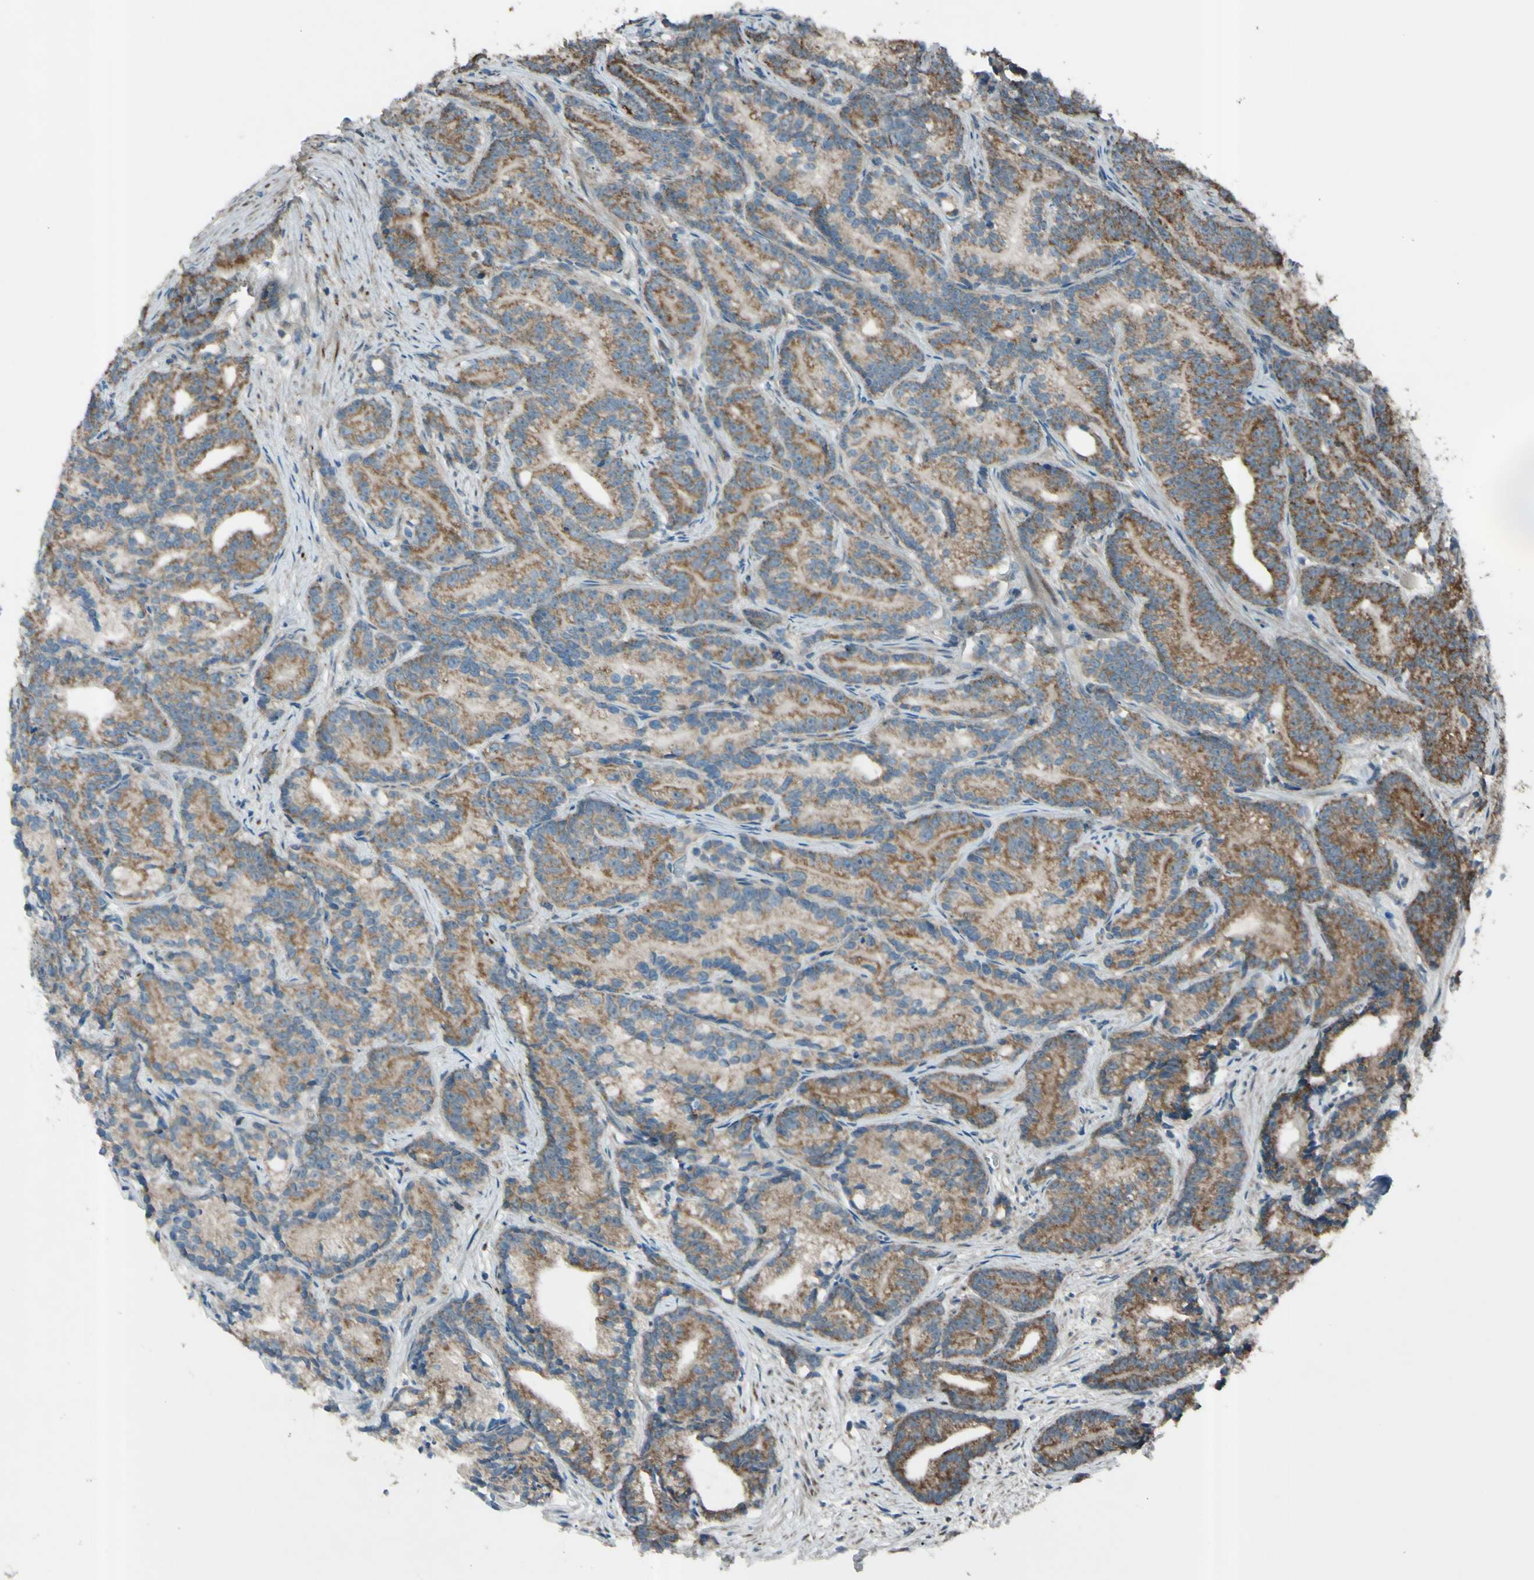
{"staining": {"intensity": "moderate", "quantity": "25%-75%", "location": "cytoplasmic/membranous"}, "tissue": "prostate cancer", "cell_type": "Tumor cells", "image_type": "cancer", "snomed": [{"axis": "morphology", "description": "Adenocarcinoma, Low grade"}, {"axis": "topography", "description": "Prostate"}], "caption": "Tumor cells display medium levels of moderate cytoplasmic/membranous staining in about 25%-75% of cells in prostate cancer (adenocarcinoma (low-grade)).", "gene": "ACOT8", "patient": {"sex": "male", "age": 89}}